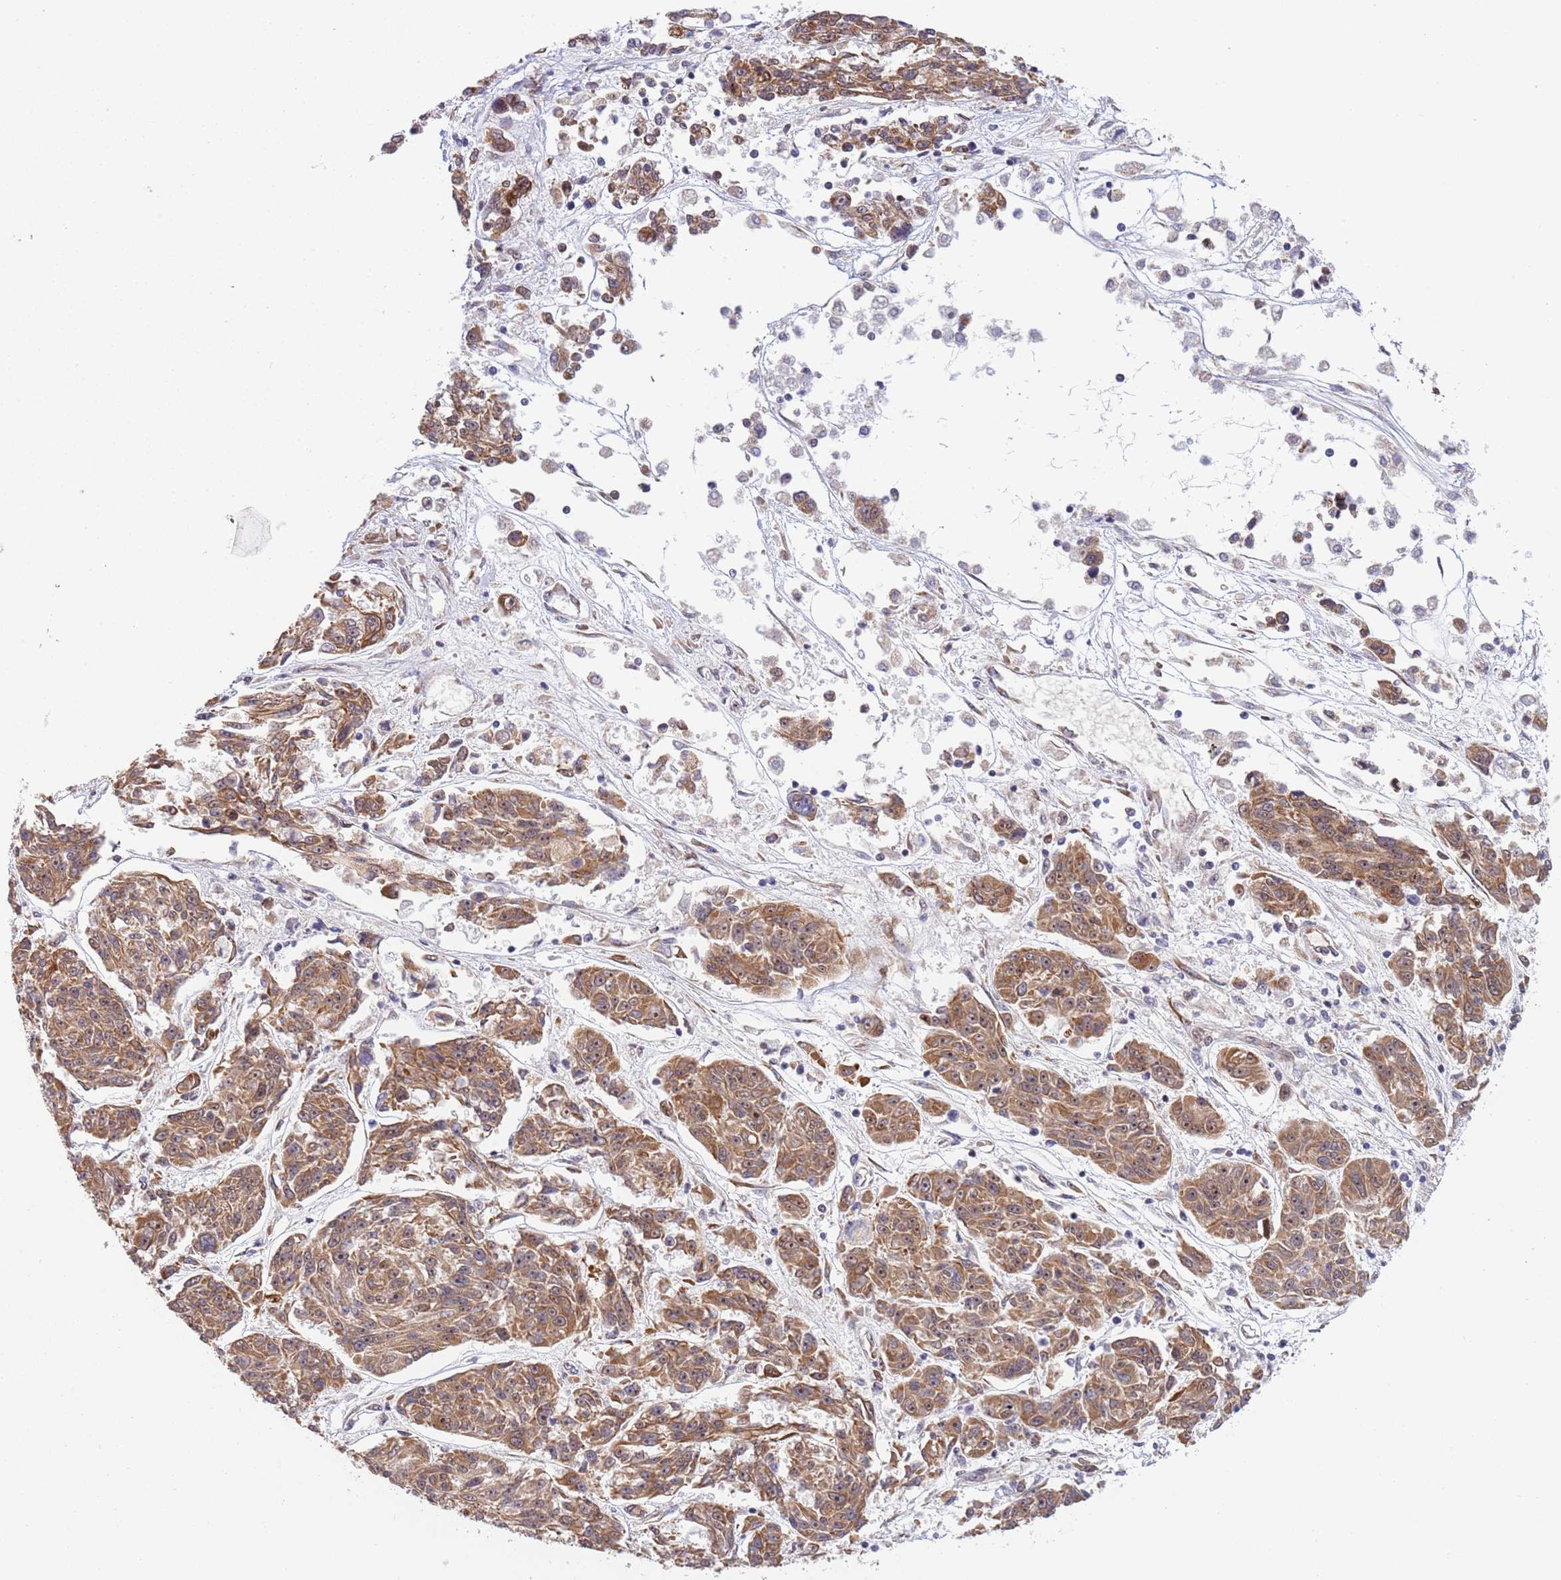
{"staining": {"intensity": "moderate", "quantity": ">75%", "location": "cytoplasmic/membranous,nuclear"}, "tissue": "melanoma", "cell_type": "Tumor cells", "image_type": "cancer", "snomed": [{"axis": "morphology", "description": "Malignant melanoma, NOS"}, {"axis": "topography", "description": "Skin"}], "caption": "High-magnification brightfield microscopy of melanoma stained with DAB (brown) and counterstained with hematoxylin (blue). tumor cells exhibit moderate cytoplasmic/membranous and nuclear staining is appreciated in approximately>75% of cells.", "gene": "TBX10", "patient": {"sex": "male", "age": 53}}